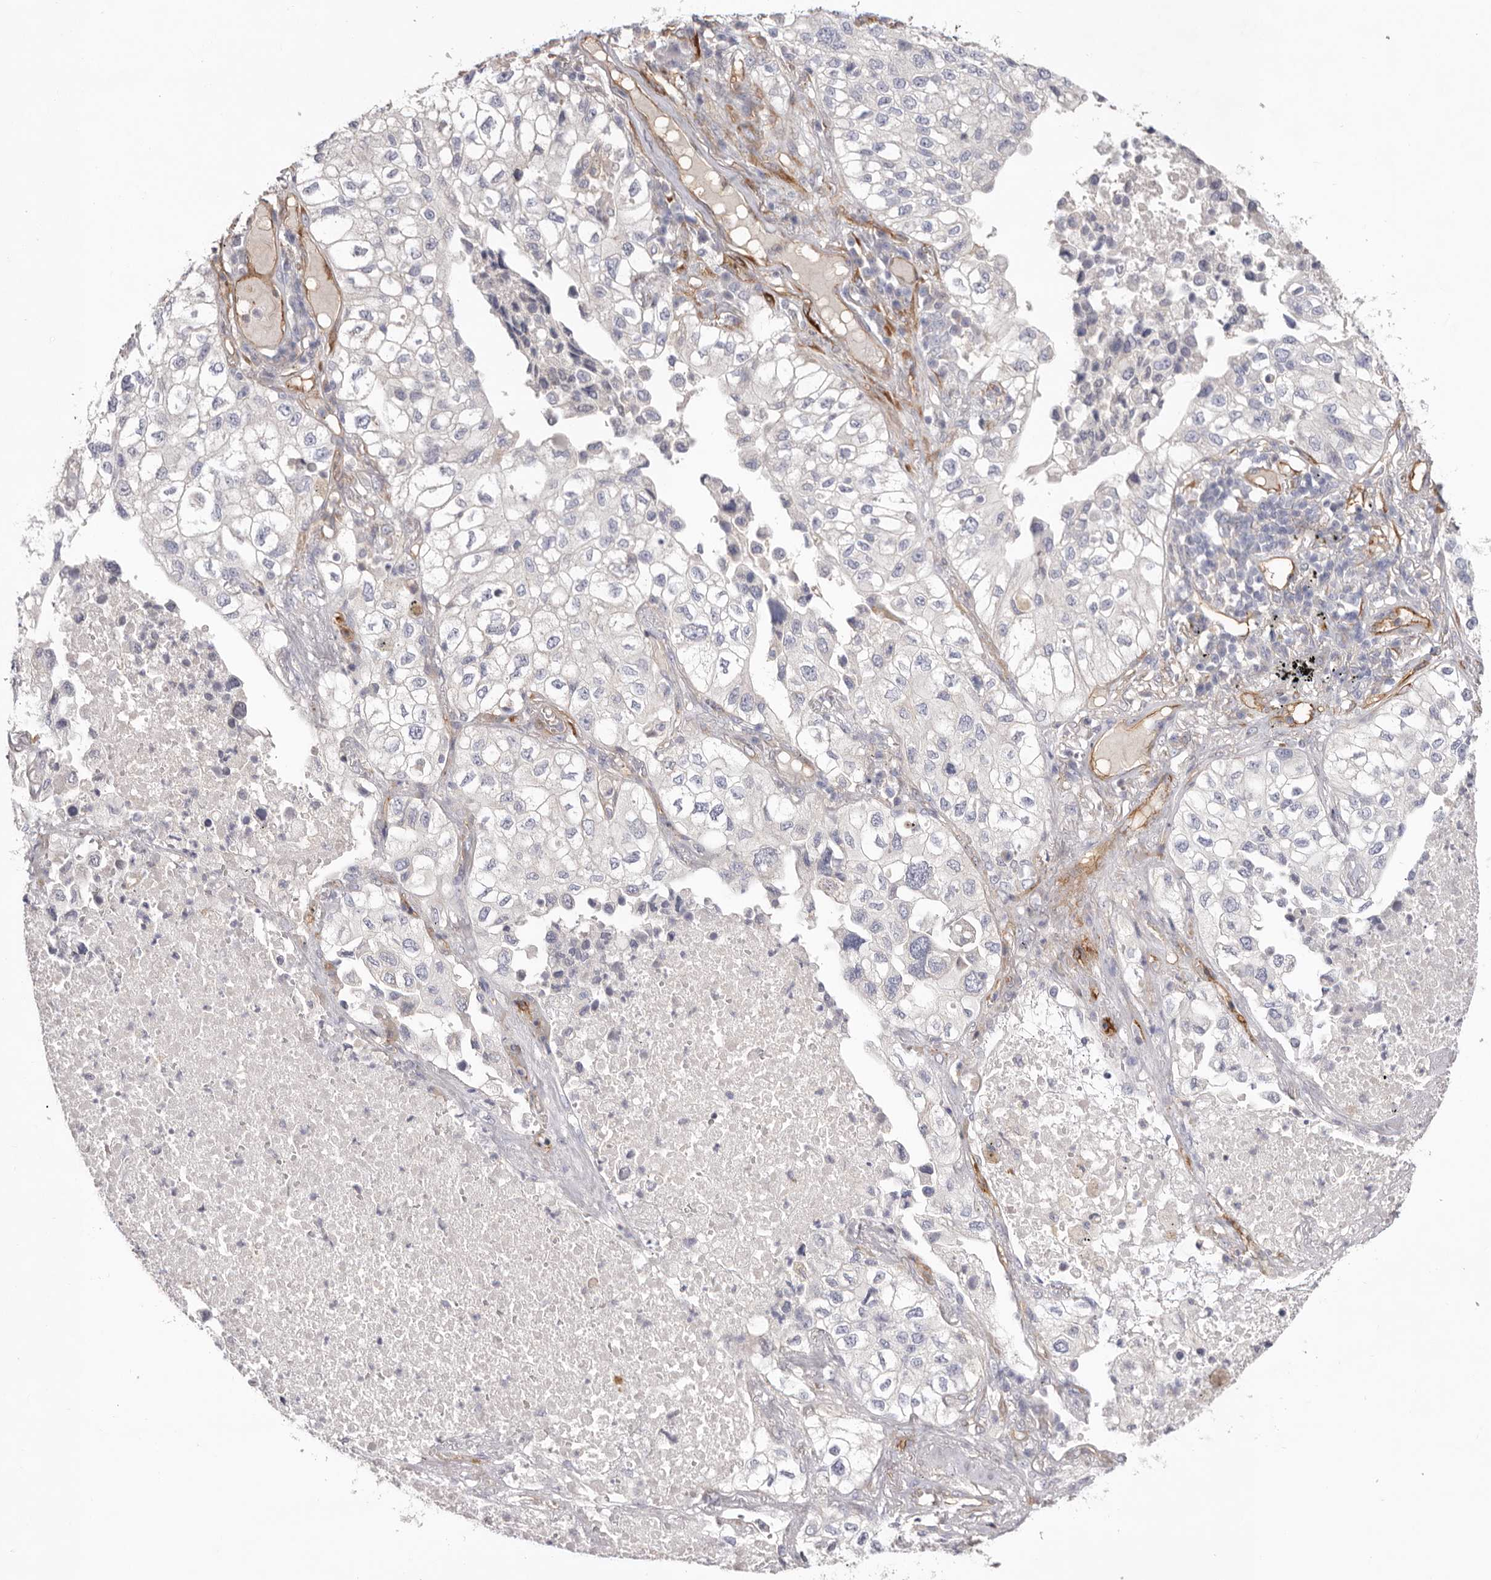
{"staining": {"intensity": "negative", "quantity": "none", "location": "none"}, "tissue": "lung cancer", "cell_type": "Tumor cells", "image_type": "cancer", "snomed": [{"axis": "morphology", "description": "Adenocarcinoma, NOS"}, {"axis": "topography", "description": "Lung"}], "caption": "There is no significant expression in tumor cells of lung cancer. The staining is performed using DAB (3,3'-diaminobenzidine) brown chromogen with nuclei counter-stained in using hematoxylin.", "gene": "LRRC66", "patient": {"sex": "male", "age": 63}}